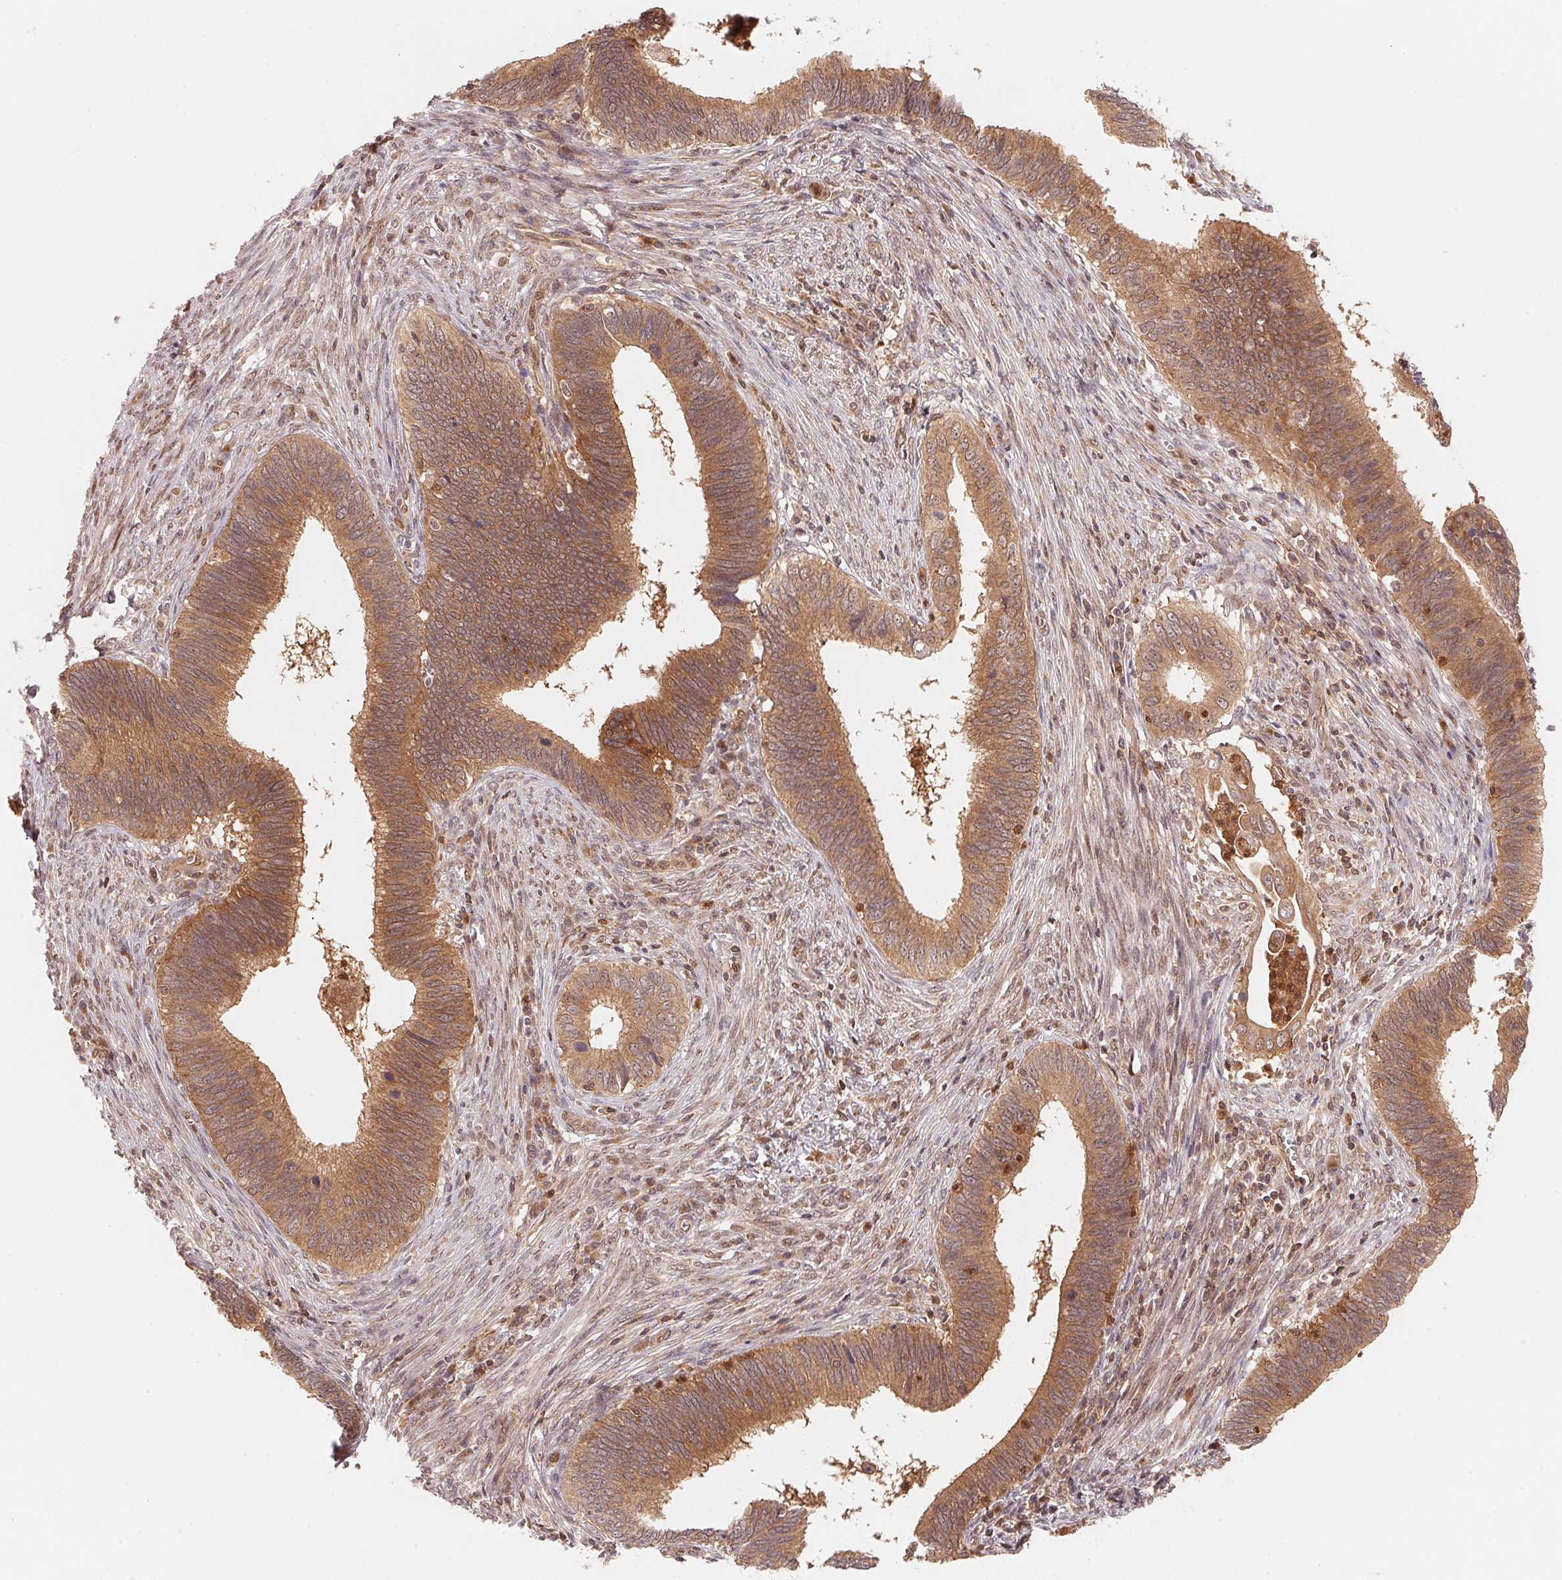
{"staining": {"intensity": "moderate", "quantity": ">75%", "location": "cytoplasmic/membranous"}, "tissue": "cervical cancer", "cell_type": "Tumor cells", "image_type": "cancer", "snomed": [{"axis": "morphology", "description": "Adenocarcinoma, NOS"}, {"axis": "topography", "description": "Cervix"}], "caption": "The micrograph exhibits staining of cervical adenocarcinoma, revealing moderate cytoplasmic/membranous protein expression (brown color) within tumor cells.", "gene": "CCDC102B", "patient": {"sex": "female", "age": 42}}